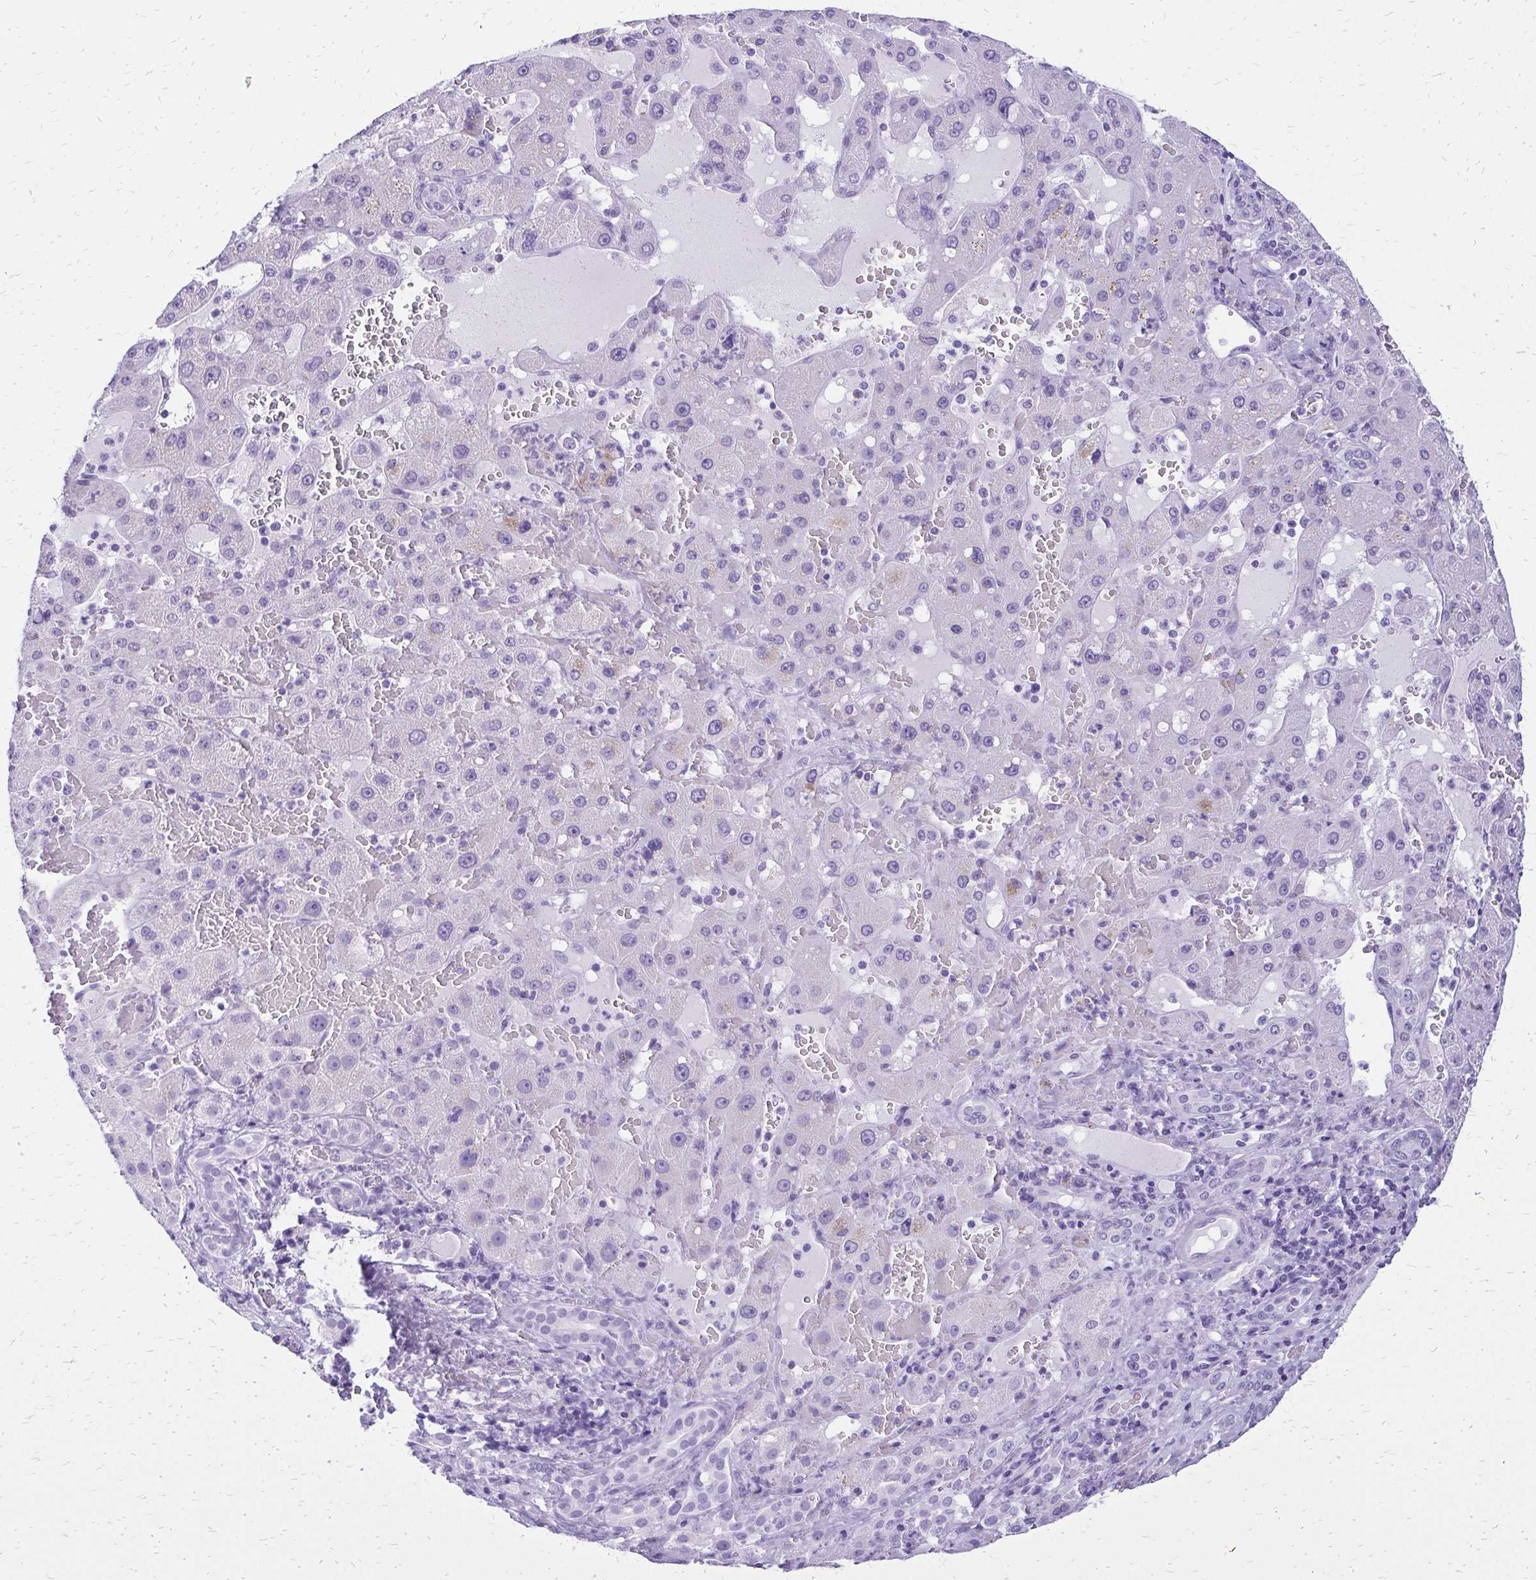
{"staining": {"intensity": "negative", "quantity": "none", "location": "none"}, "tissue": "liver cancer", "cell_type": "Tumor cells", "image_type": "cancer", "snomed": [{"axis": "morphology", "description": "Carcinoma, Hepatocellular, NOS"}, {"axis": "topography", "description": "Liver"}], "caption": "IHC of hepatocellular carcinoma (liver) exhibits no positivity in tumor cells. (DAB immunohistochemistry (IHC) with hematoxylin counter stain).", "gene": "SLC32A1", "patient": {"sex": "female", "age": 73}}